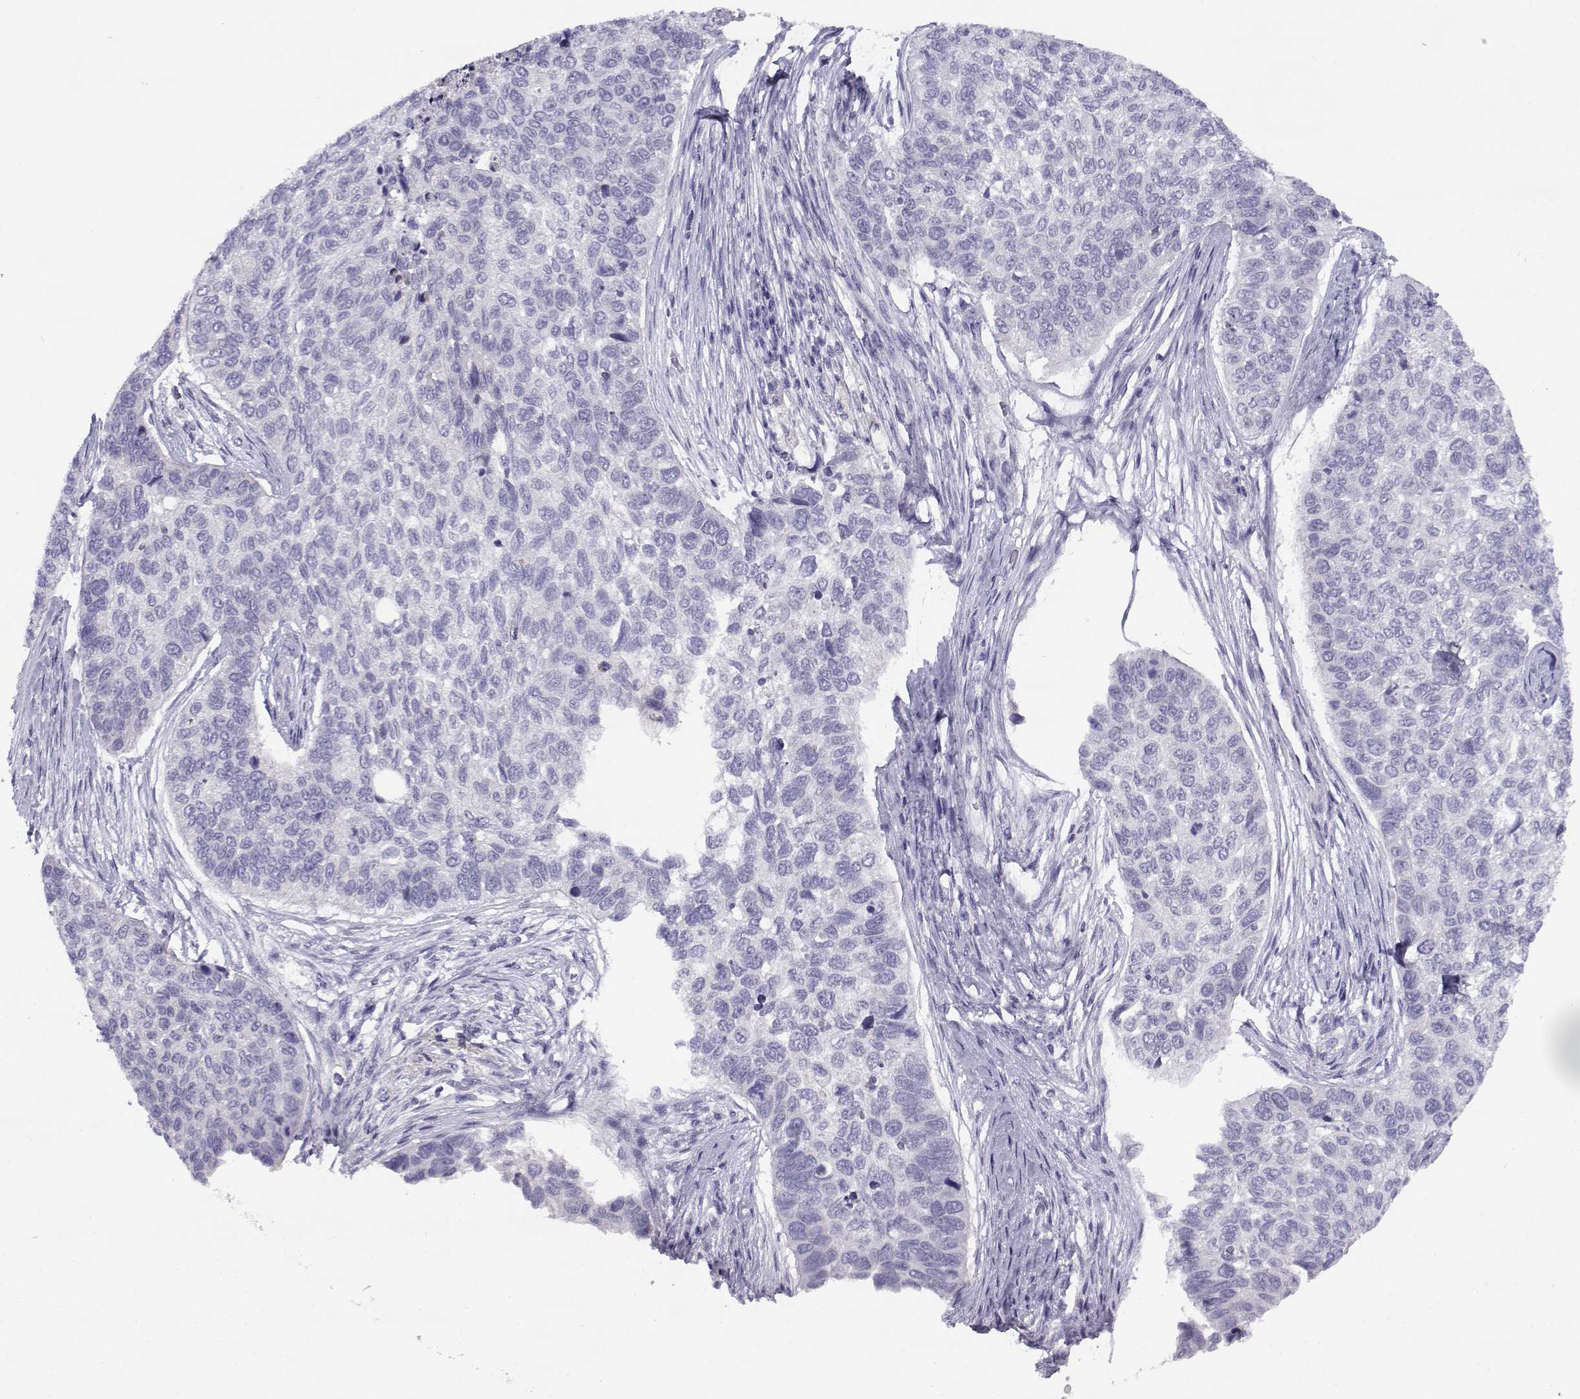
{"staining": {"intensity": "negative", "quantity": "none", "location": "none"}, "tissue": "lung cancer", "cell_type": "Tumor cells", "image_type": "cancer", "snomed": [{"axis": "morphology", "description": "Squamous cell carcinoma, NOS"}, {"axis": "topography", "description": "Lung"}], "caption": "A micrograph of human lung cancer (squamous cell carcinoma) is negative for staining in tumor cells. The staining is performed using DAB (3,3'-diaminobenzidine) brown chromogen with nuclei counter-stained in using hematoxylin.", "gene": "FAM166A", "patient": {"sex": "male", "age": 69}}